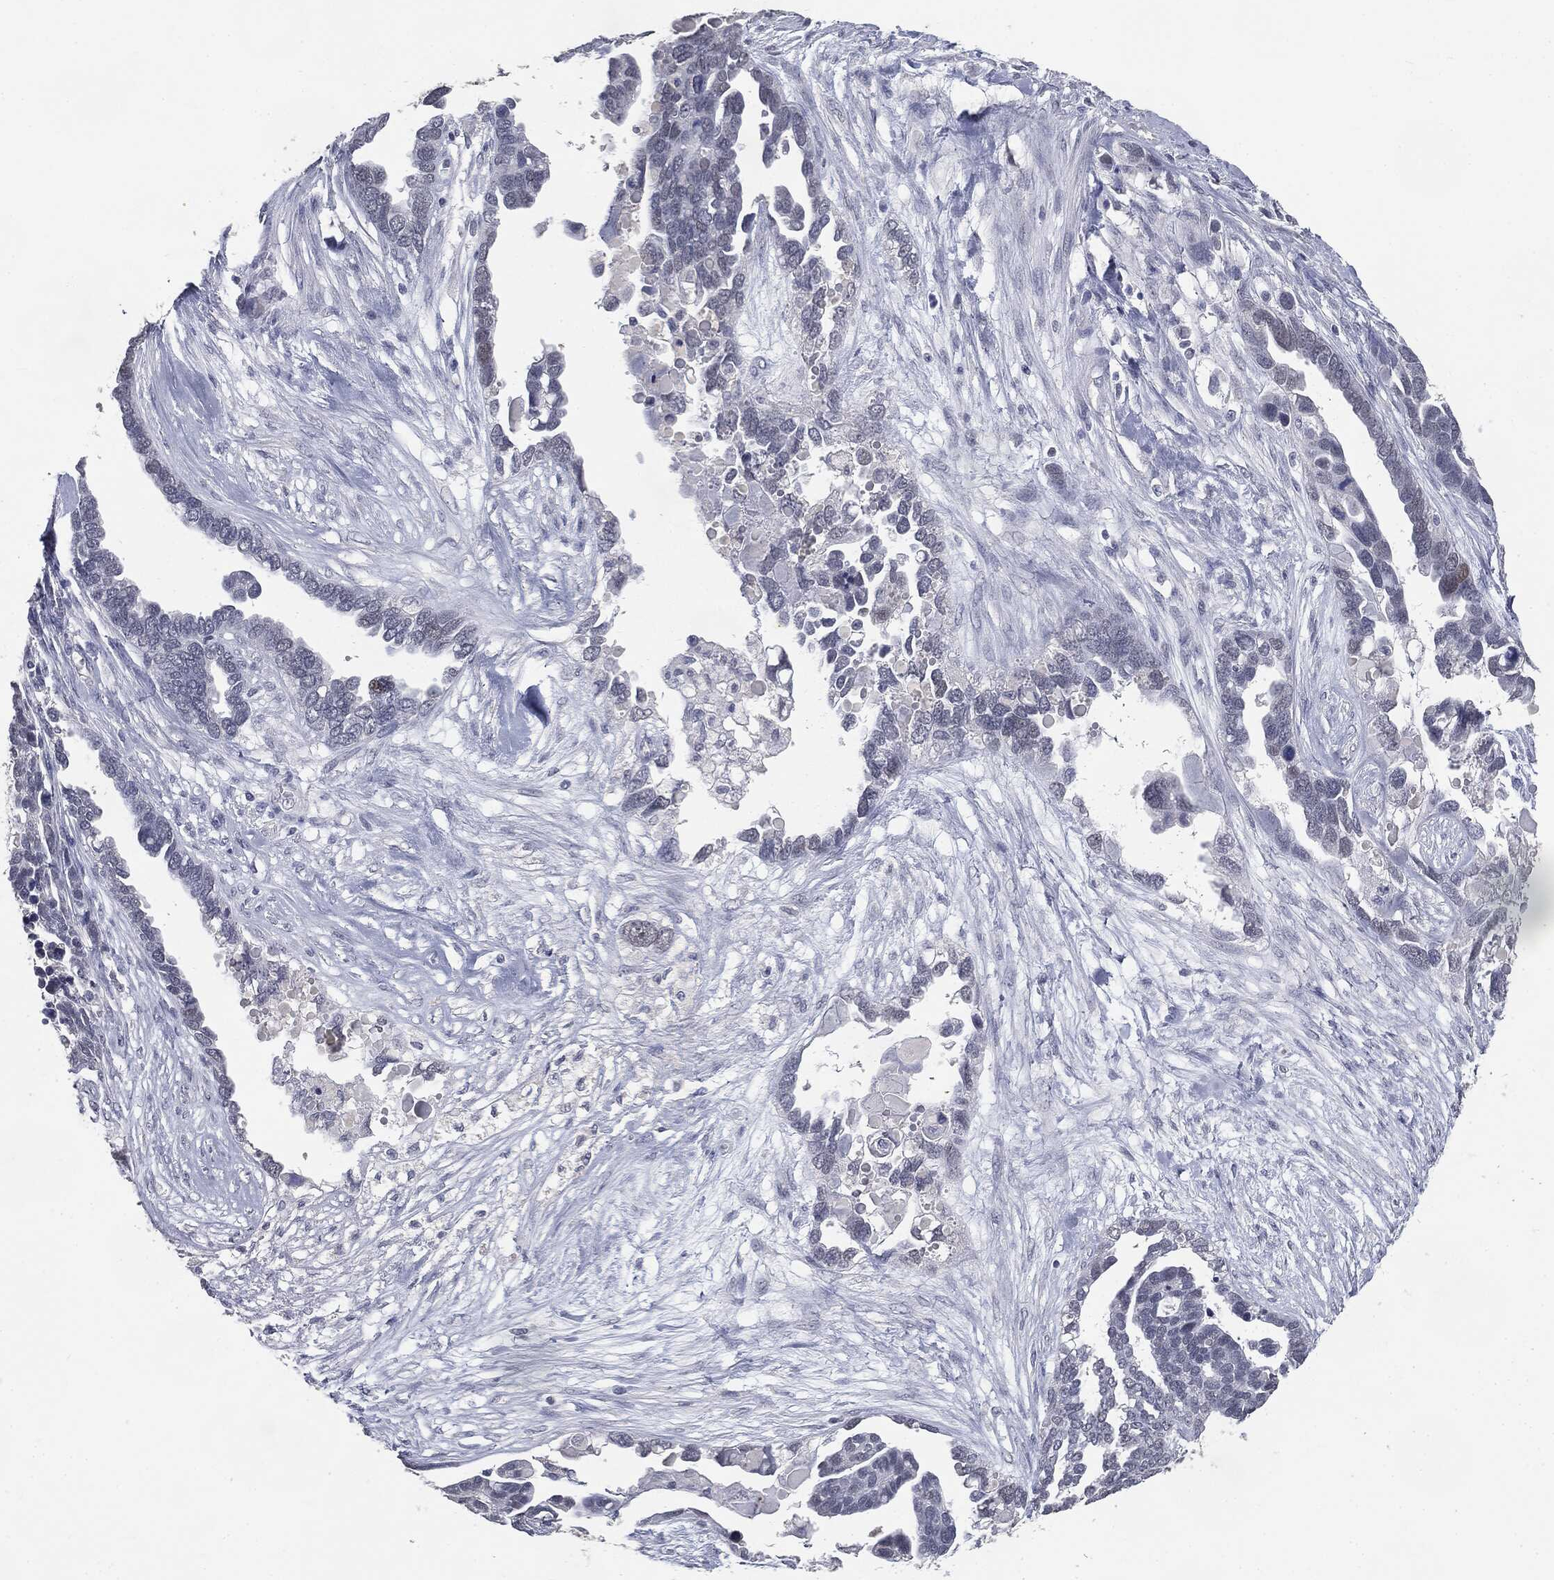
{"staining": {"intensity": "negative", "quantity": "none", "location": "none"}, "tissue": "ovarian cancer", "cell_type": "Tumor cells", "image_type": "cancer", "snomed": [{"axis": "morphology", "description": "Cystadenocarcinoma, serous, NOS"}, {"axis": "topography", "description": "Ovary"}], "caption": "A histopathology image of human ovarian serous cystadenocarcinoma is negative for staining in tumor cells.", "gene": "SLC2A2", "patient": {"sex": "female", "age": 54}}